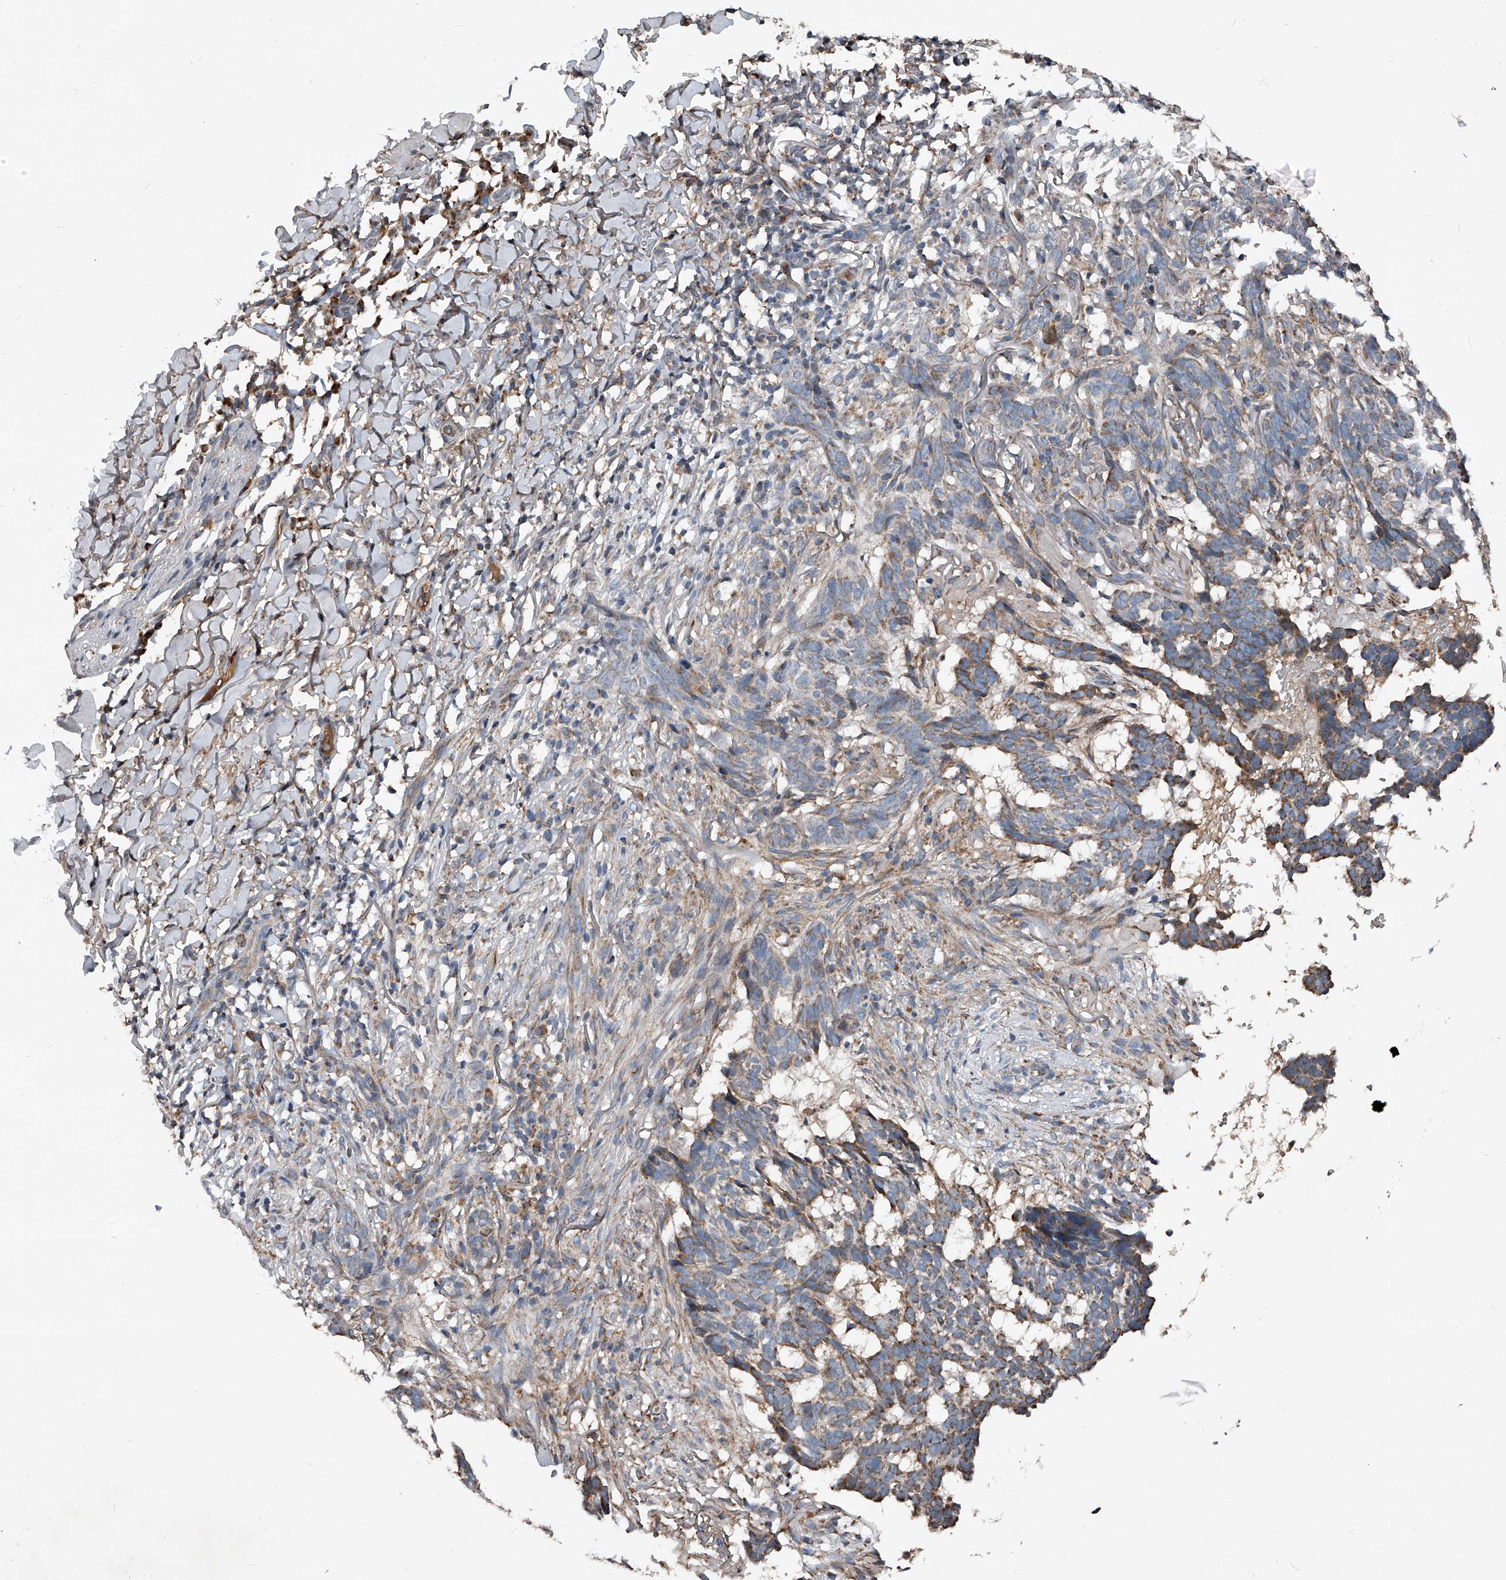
{"staining": {"intensity": "weak", "quantity": "25%-75%", "location": "cytoplasmic/membranous"}, "tissue": "skin cancer", "cell_type": "Tumor cells", "image_type": "cancer", "snomed": [{"axis": "morphology", "description": "Basal cell carcinoma"}, {"axis": "topography", "description": "Skin"}], "caption": "Weak cytoplasmic/membranous staining for a protein is identified in approximately 25%-75% of tumor cells of skin basal cell carcinoma using IHC.", "gene": "SDHA", "patient": {"sex": "male", "age": 85}}